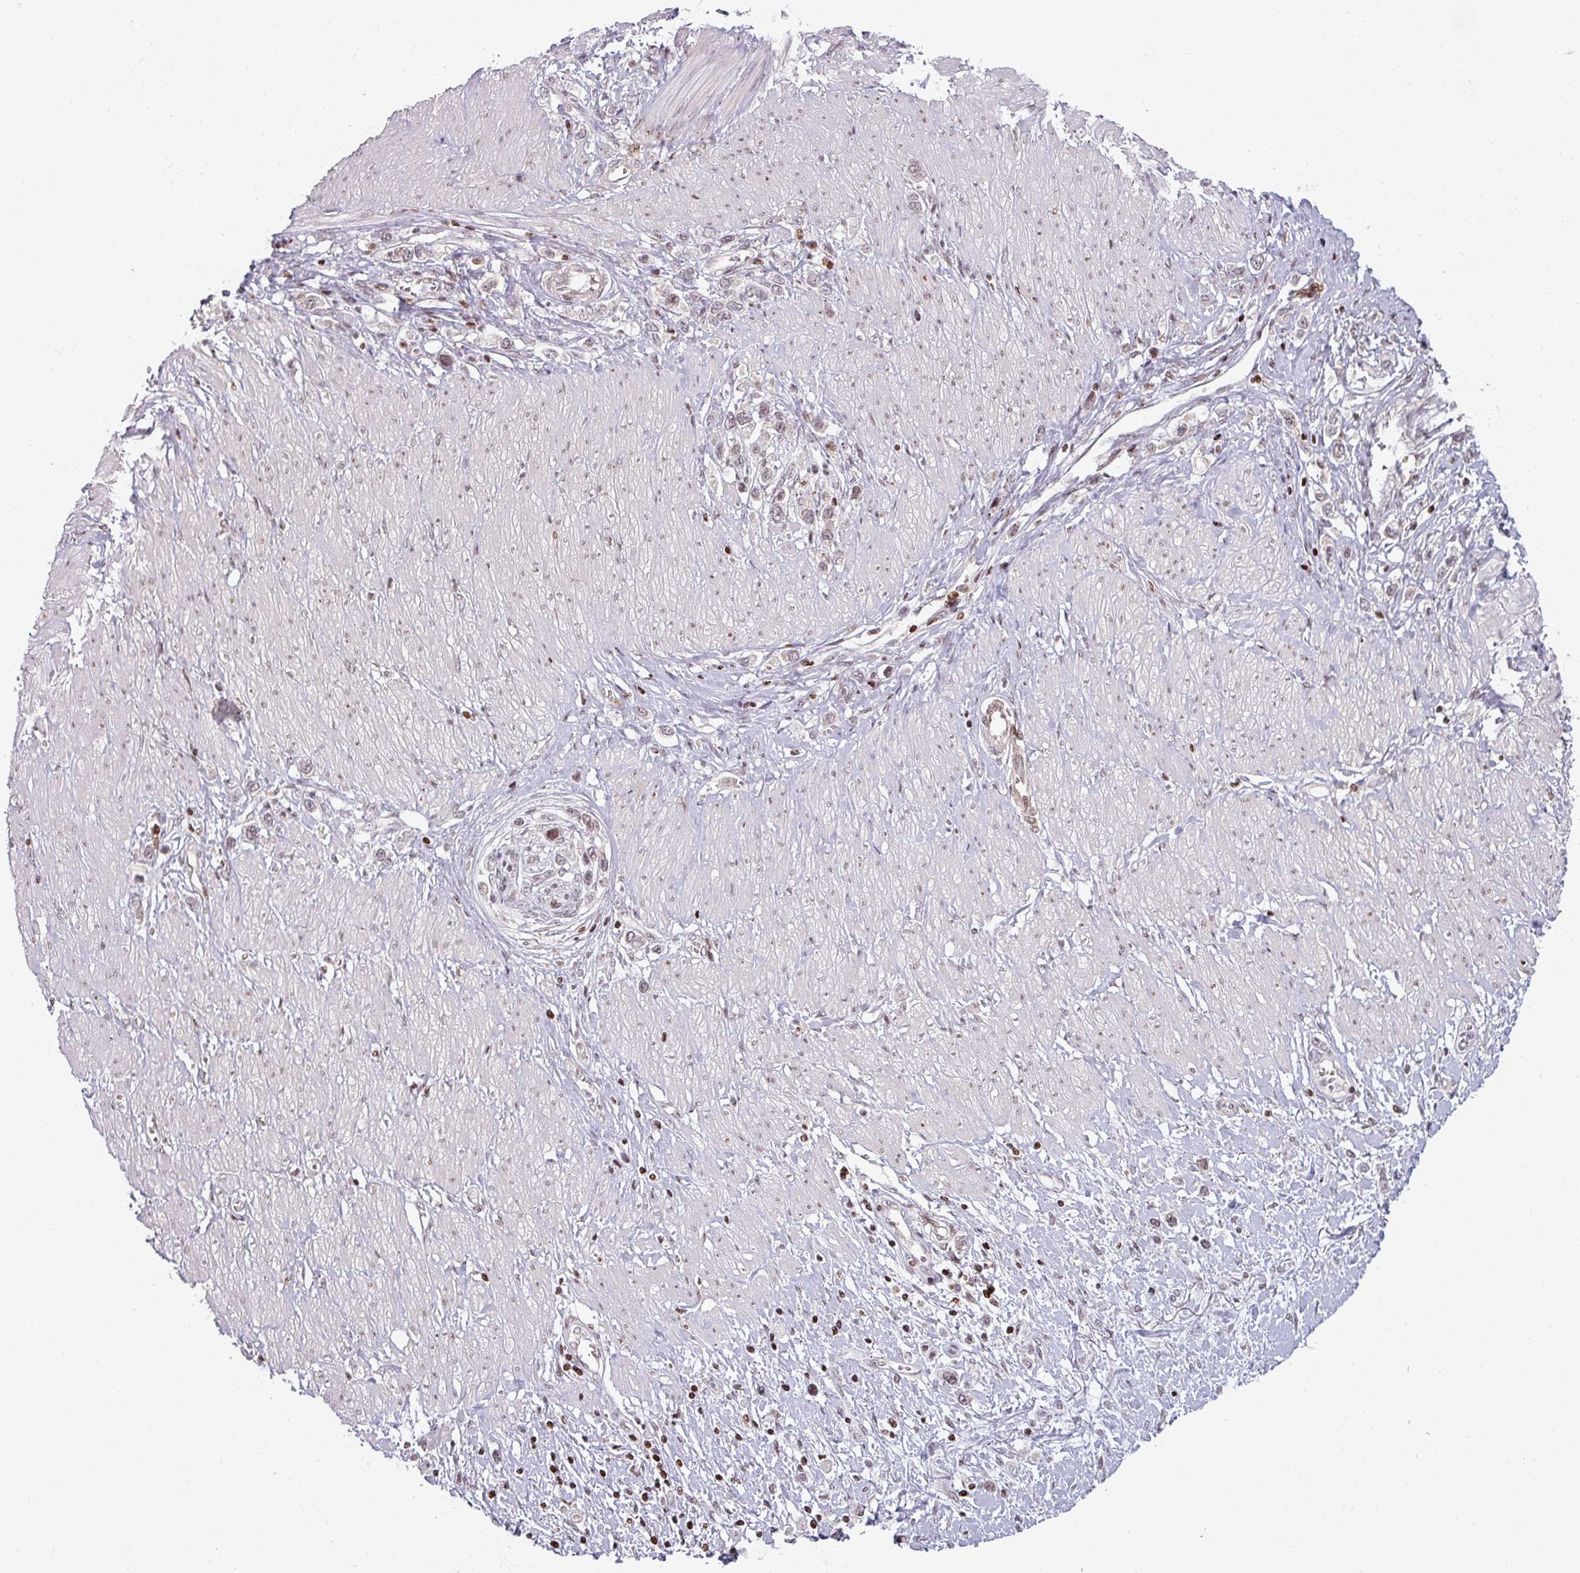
{"staining": {"intensity": "weak", "quantity": "25%-75%", "location": "nuclear"}, "tissue": "stomach cancer", "cell_type": "Tumor cells", "image_type": "cancer", "snomed": [{"axis": "morphology", "description": "Normal tissue, NOS"}, {"axis": "morphology", "description": "Adenocarcinoma, NOS"}, {"axis": "topography", "description": "Stomach, upper"}, {"axis": "topography", "description": "Stomach"}], "caption": "Brown immunohistochemical staining in adenocarcinoma (stomach) reveals weak nuclear staining in approximately 25%-75% of tumor cells.", "gene": "NCOR1", "patient": {"sex": "female", "age": 65}}